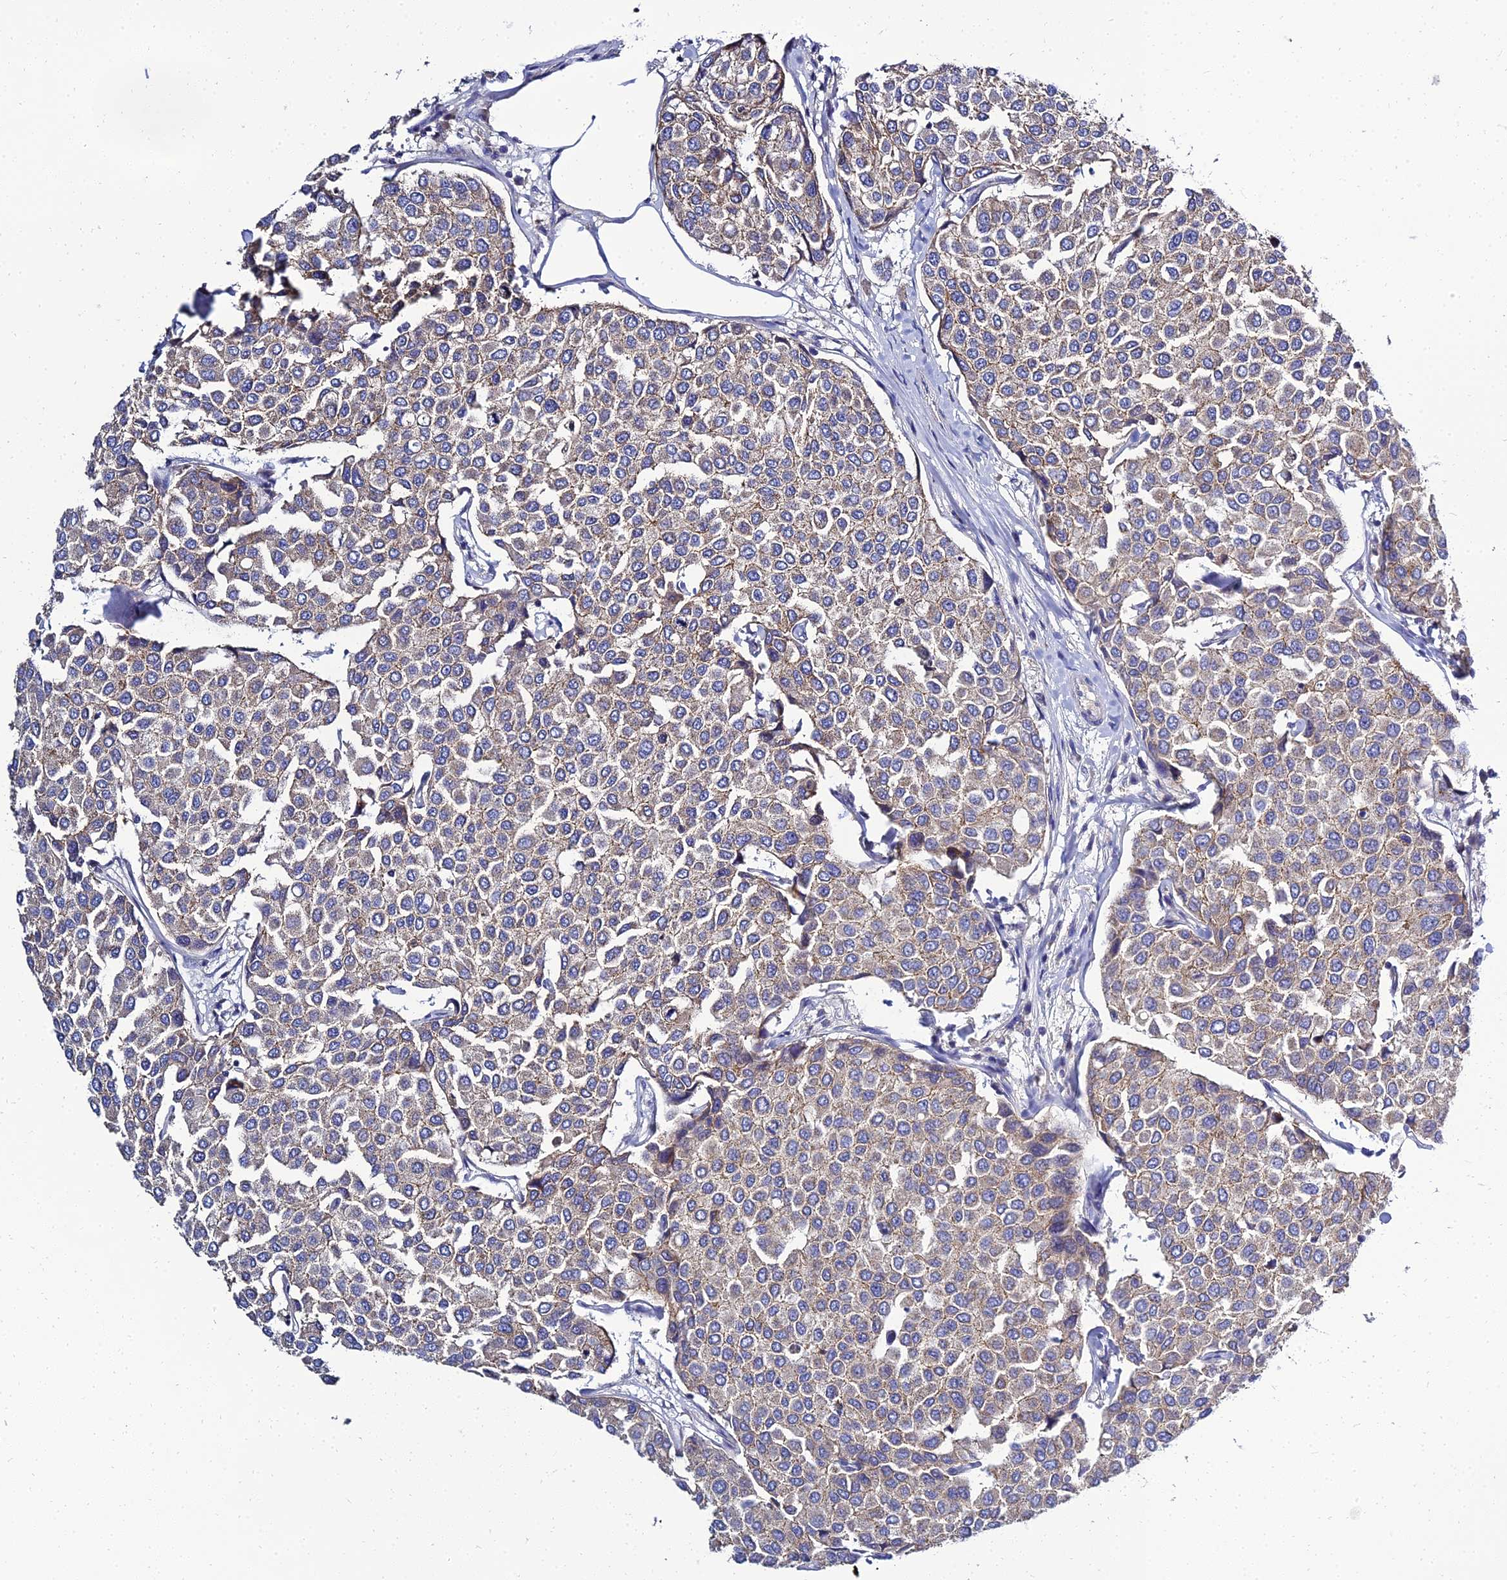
{"staining": {"intensity": "weak", "quantity": ">75%", "location": "cytoplasmic/membranous"}, "tissue": "breast cancer", "cell_type": "Tumor cells", "image_type": "cancer", "snomed": [{"axis": "morphology", "description": "Duct carcinoma"}, {"axis": "topography", "description": "Breast"}], "caption": "Weak cytoplasmic/membranous positivity for a protein is present in approximately >75% of tumor cells of infiltrating ductal carcinoma (breast) using immunohistochemistry (IHC).", "gene": "NPY", "patient": {"sex": "female", "age": 55}}